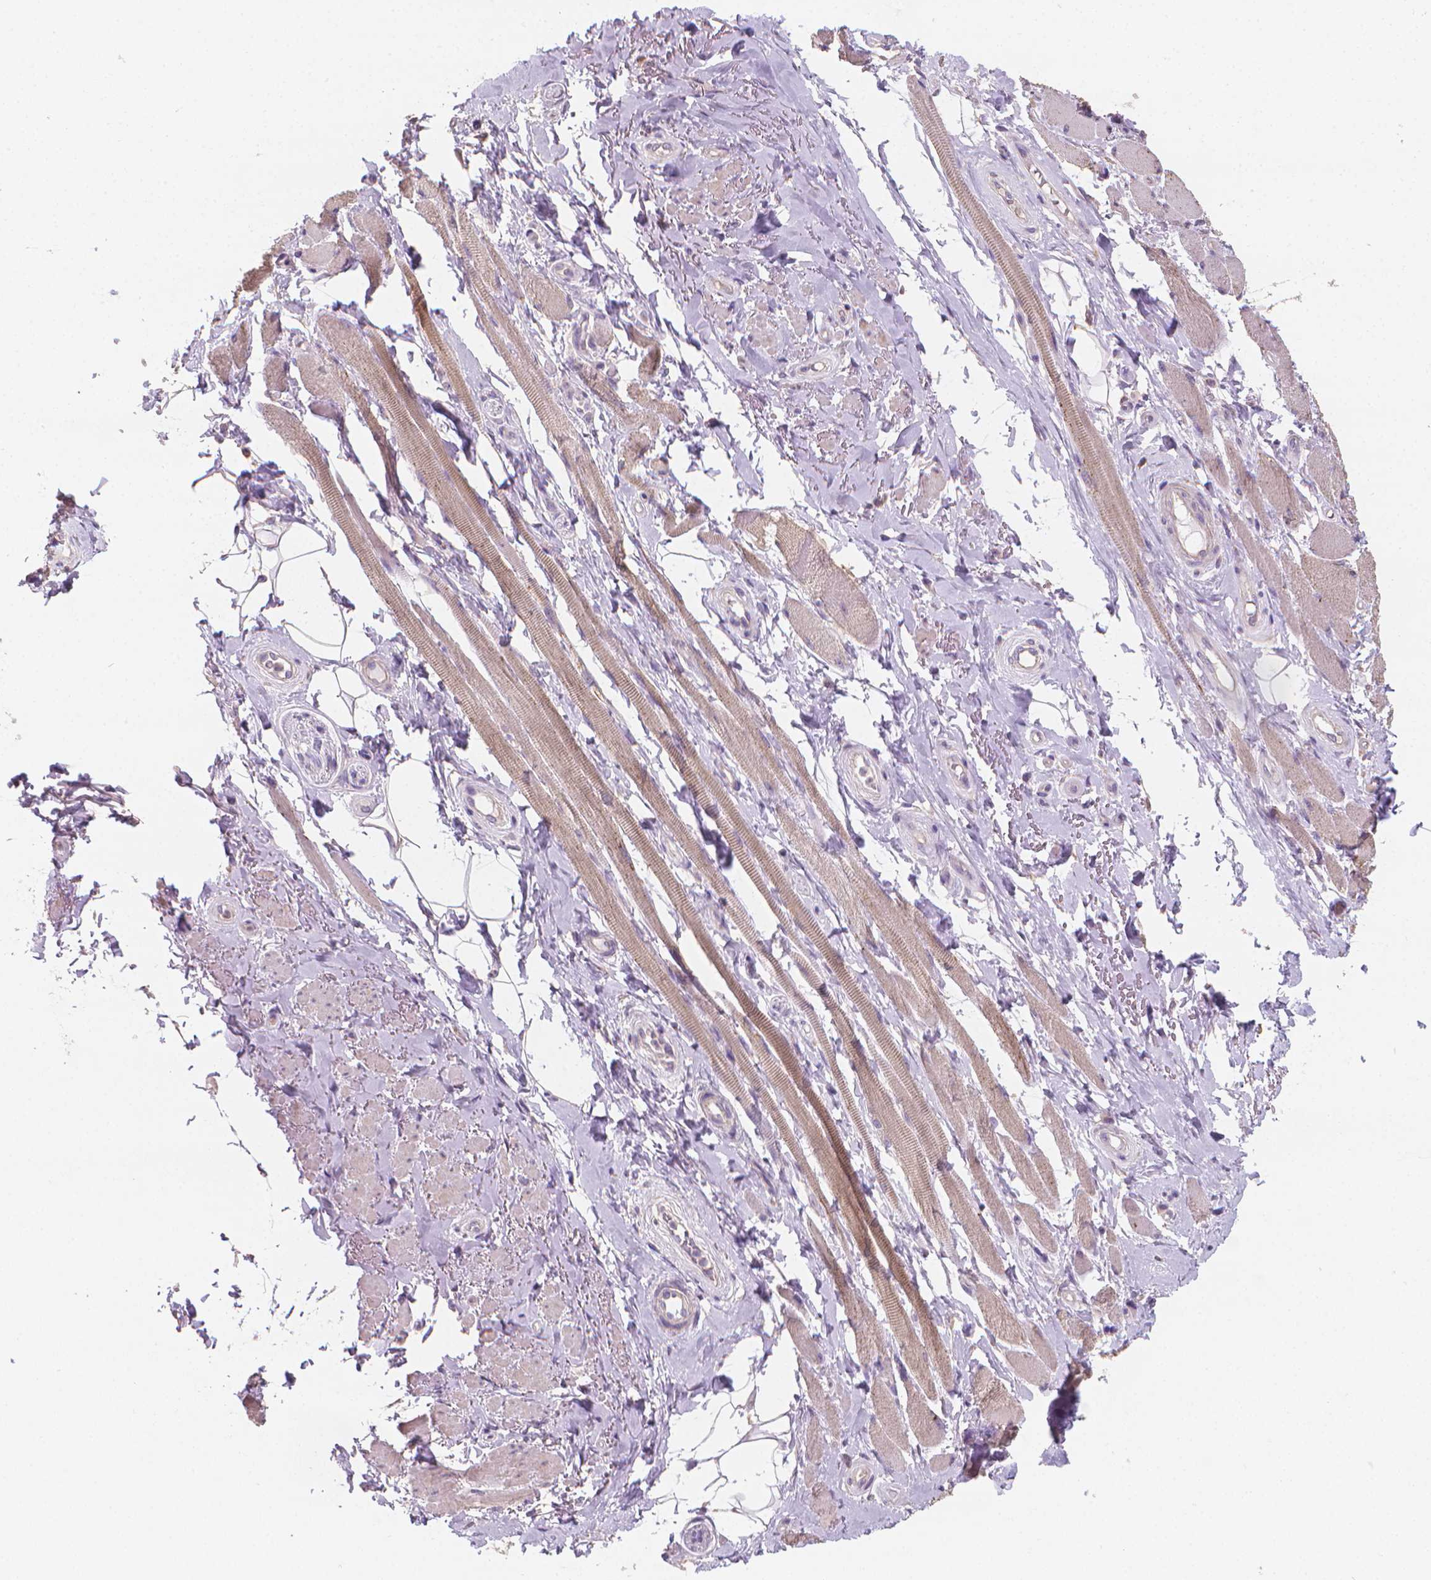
{"staining": {"intensity": "negative", "quantity": "none", "location": "none"}, "tissue": "adipose tissue", "cell_type": "Adipocytes", "image_type": "normal", "snomed": [{"axis": "morphology", "description": "Normal tissue, NOS"}, {"axis": "topography", "description": "Anal"}, {"axis": "topography", "description": "Peripheral nerve tissue"}], "caption": "Immunohistochemistry (IHC) photomicrograph of benign human adipose tissue stained for a protein (brown), which shows no positivity in adipocytes. The staining is performed using DAB (3,3'-diaminobenzidine) brown chromogen with nuclei counter-stained in using hematoxylin.", "gene": "CATIP", "patient": {"sex": "male", "age": 53}}